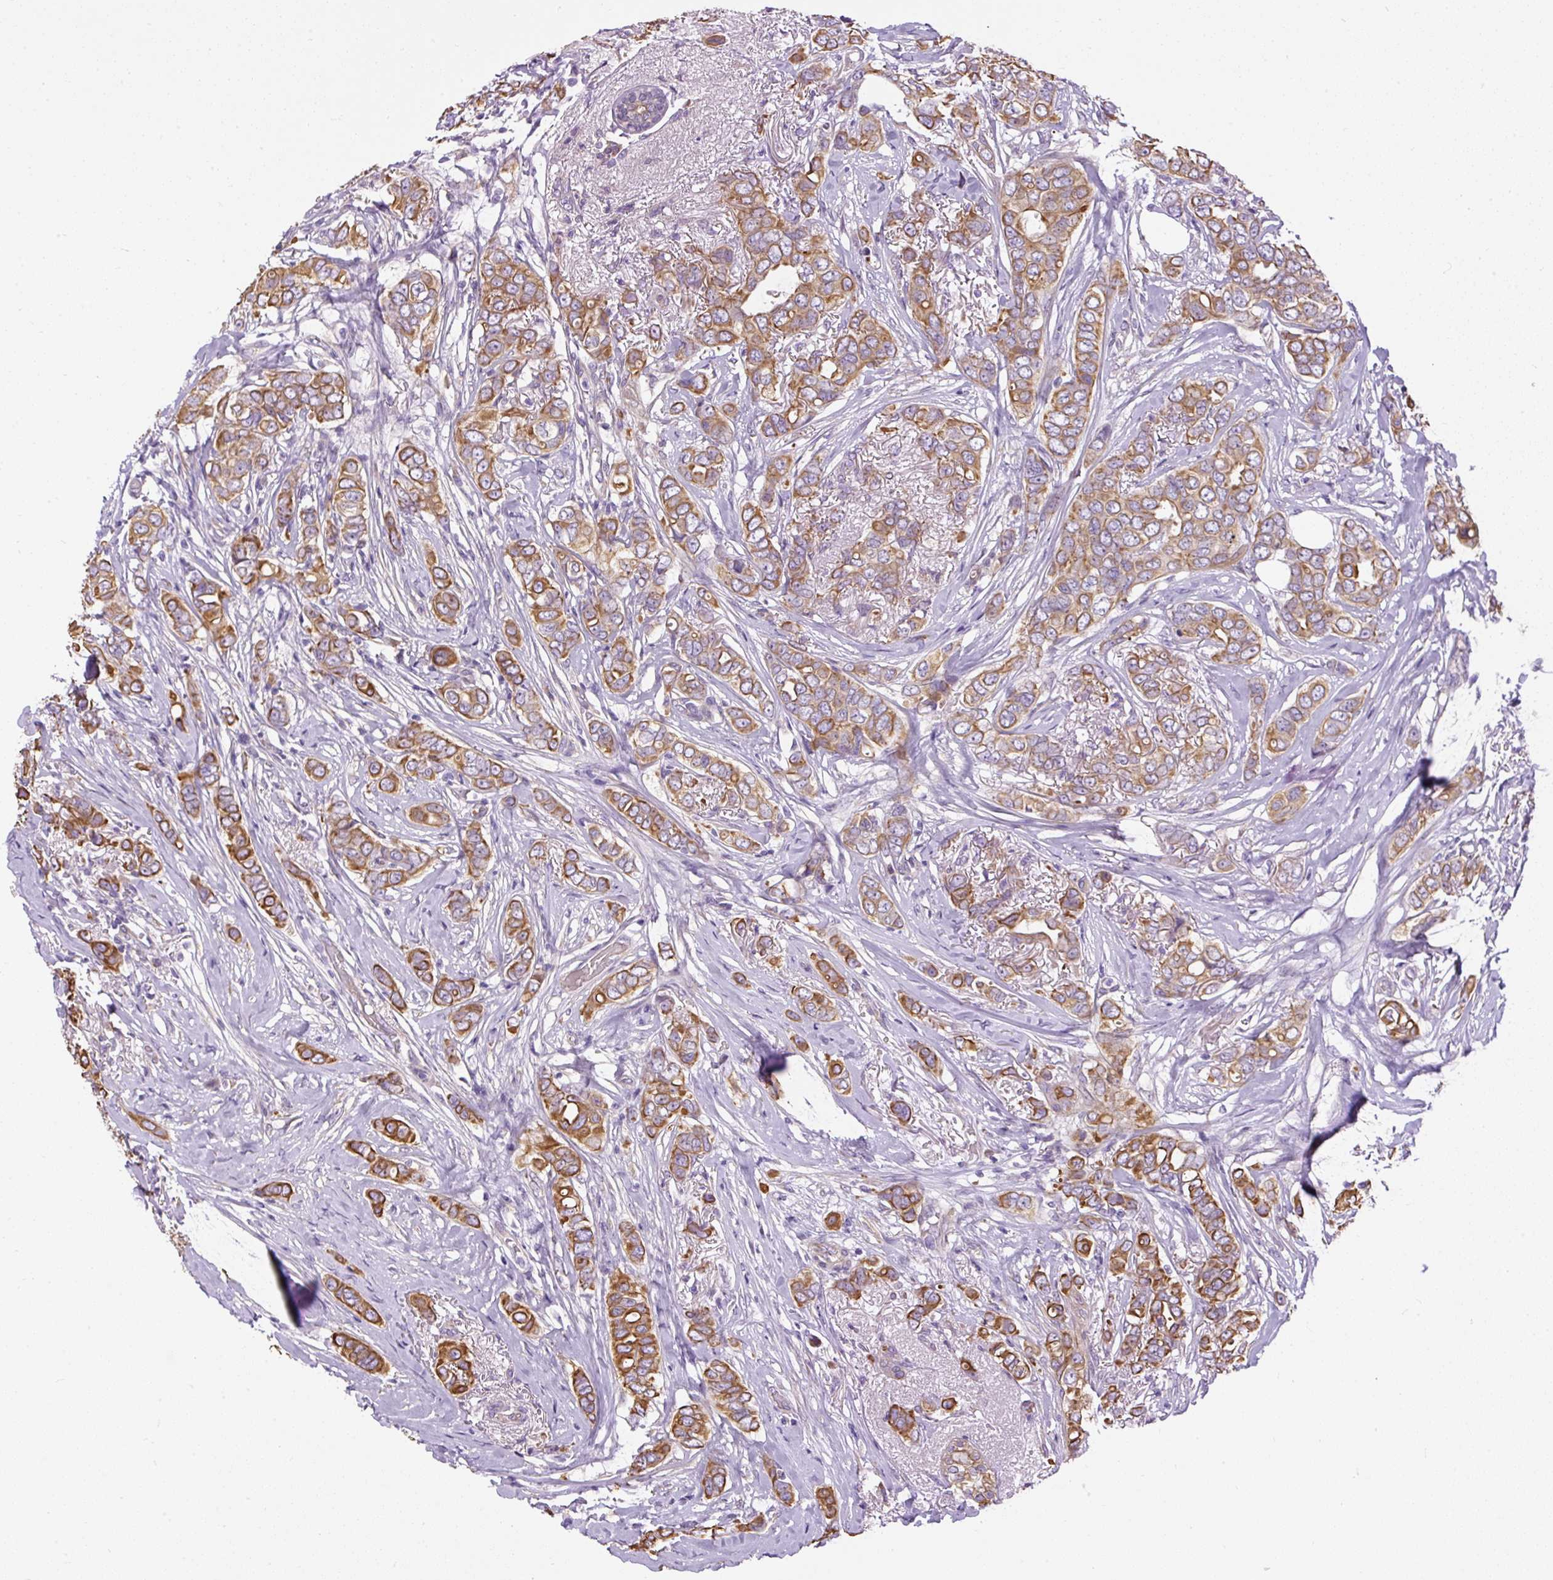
{"staining": {"intensity": "moderate", "quantity": ">75%", "location": "cytoplasmic/membranous"}, "tissue": "breast cancer", "cell_type": "Tumor cells", "image_type": "cancer", "snomed": [{"axis": "morphology", "description": "Lobular carcinoma"}, {"axis": "topography", "description": "Breast"}], "caption": "A micrograph showing moderate cytoplasmic/membranous staining in about >75% of tumor cells in breast cancer, as visualized by brown immunohistochemical staining.", "gene": "FAM149A", "patient": {"sex": "female", "age": 51}}